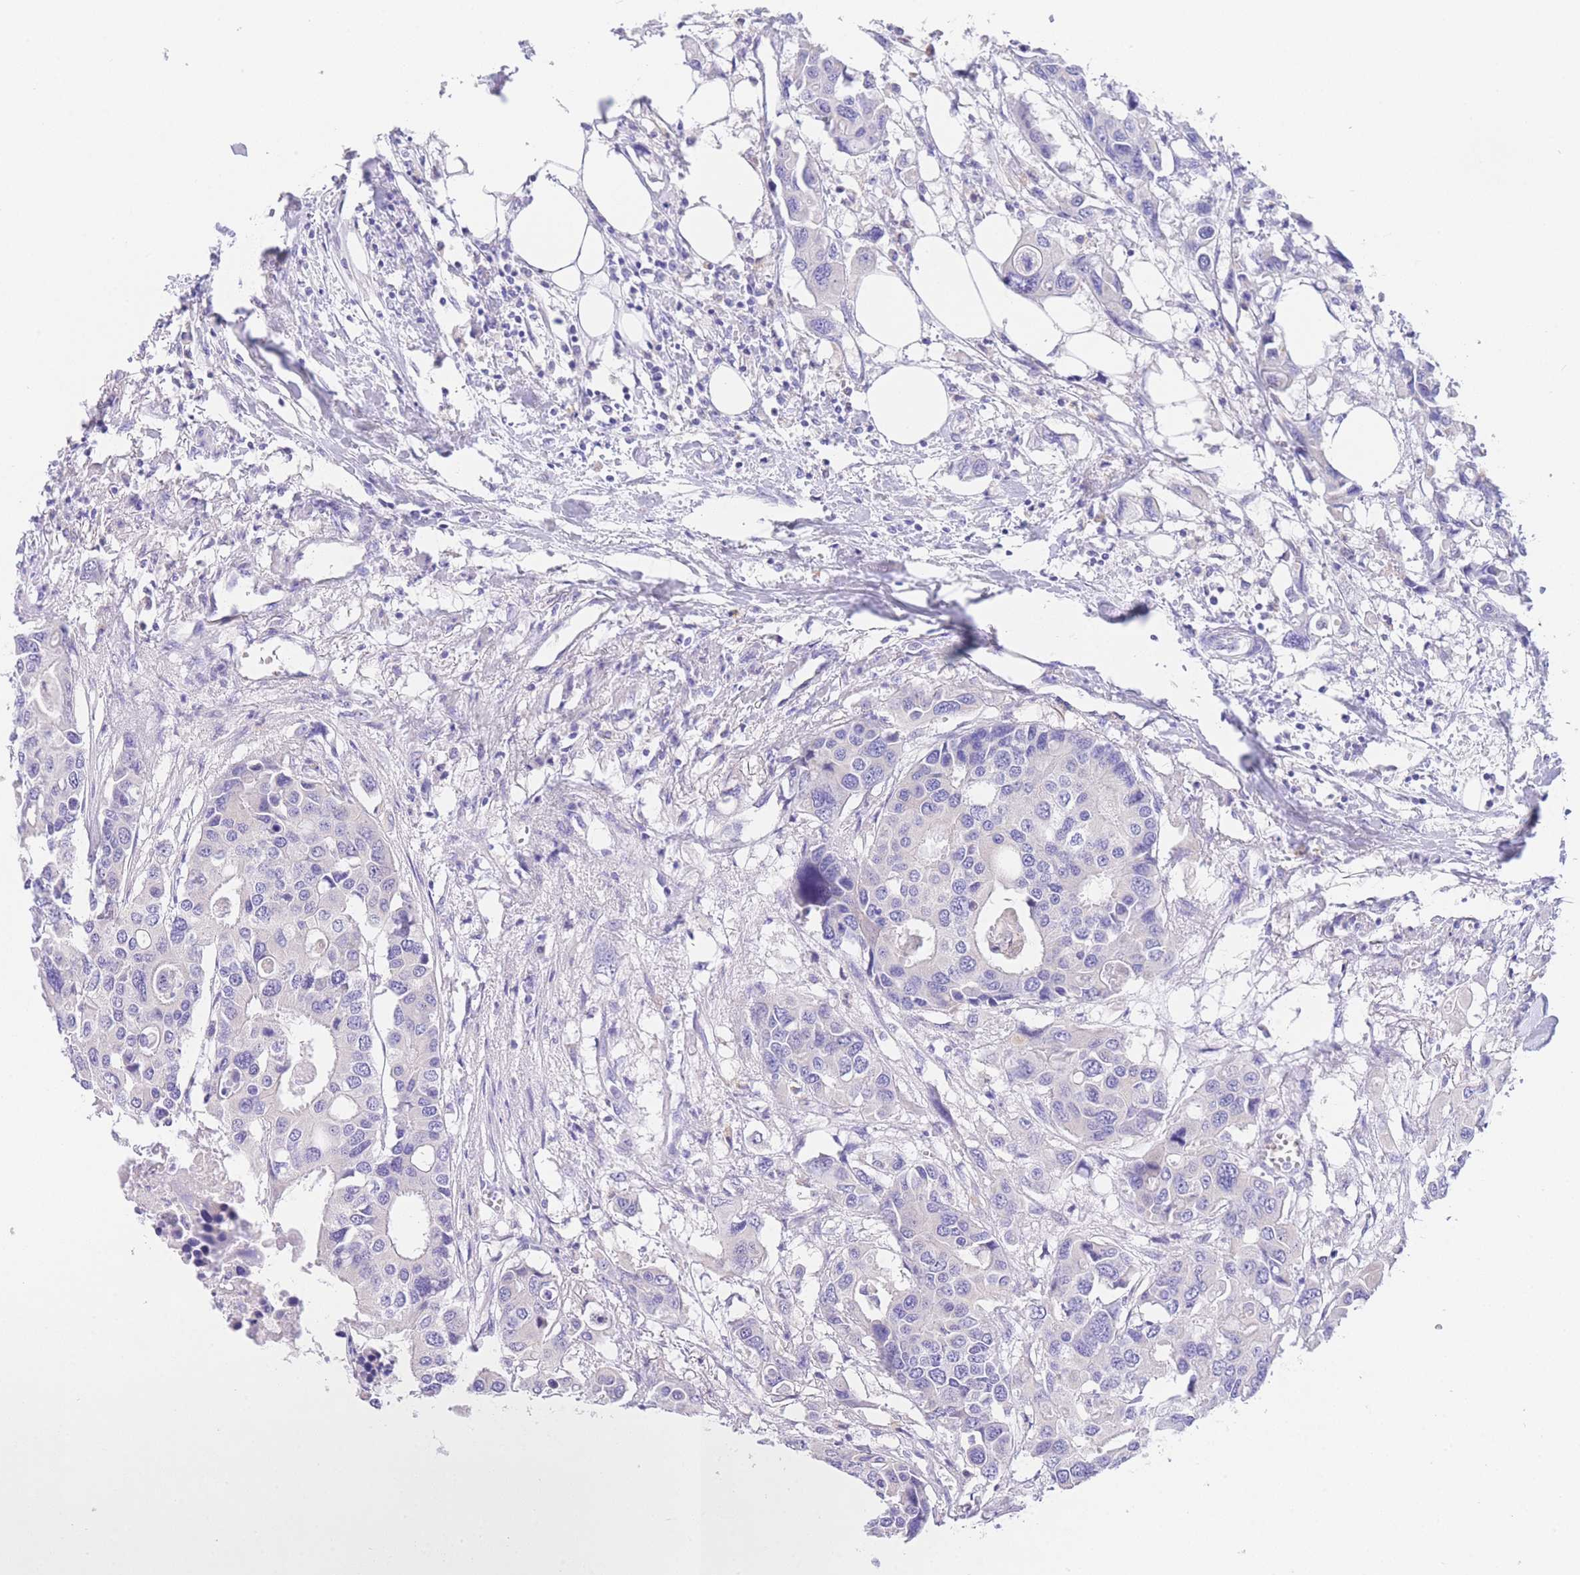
{"staining": {"intensity": "negative", "quantity": "none", "location": "none"}, "tissue": "colorectal cancer", "cell_type": "Tumor cells", "image_type": "cancer", "snomed": [{"axis": "morphology", "description": "Adenocarcinoma, NOS"}, {"axis": "topography", "description": "Colon"}], "caption": "Adenocarcinoma (colorectal) was stained to show a protein in brown. There is no significant positivity in tumor cells. (Stains: DAB IHC with hematoxylin counter stain, Microscopy: brightfield microscopy at high magnification).", "gene": "EPN2", "patient": {"sex": "male", "age": 77}}